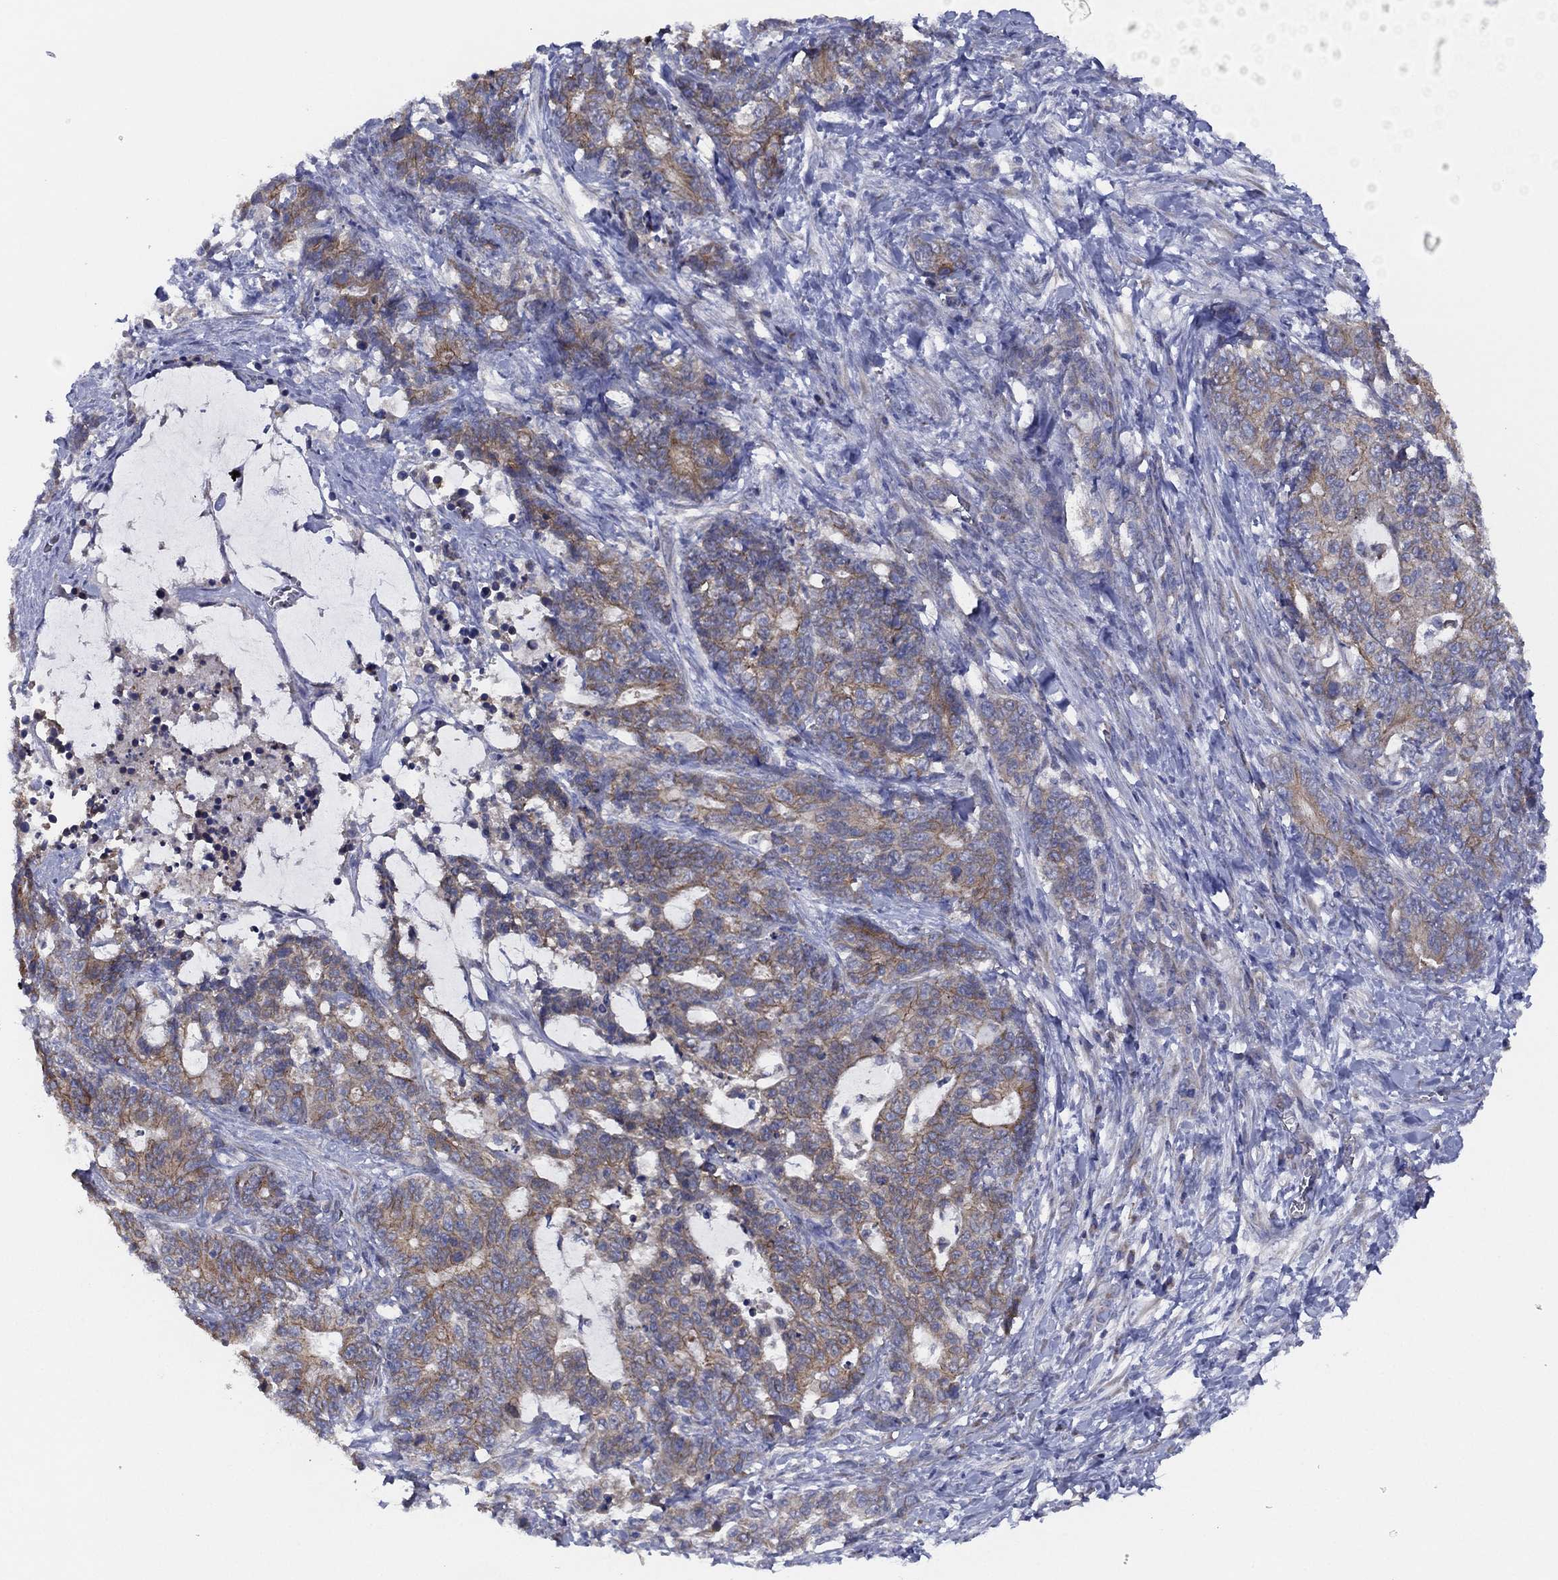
{"staining": {"intensity": "moderate", "quantity": "<25%", "location": "cytoplasmic/membranous"}, "tissue": "stomach cancer", "cell_type": "Tumor cells", "image_type": "cancer", "snomed": [{"axis": "morphology", "description": "Normal tissue, NOS"}, {"axis": "morphology", "description": "Adenocarcinoma, NOS"}, {"axis": "topography", "description": "Stomach"}], "caption": "Immunohistochemical staining of human stomach cancer (adenocarcinoma) reveals low levels of moderate cytoplasmic/membranous protein expression in about <25% of tumor cells.", "gene": "ZNF223", "patient": {"sex": "female", "age": 64}}